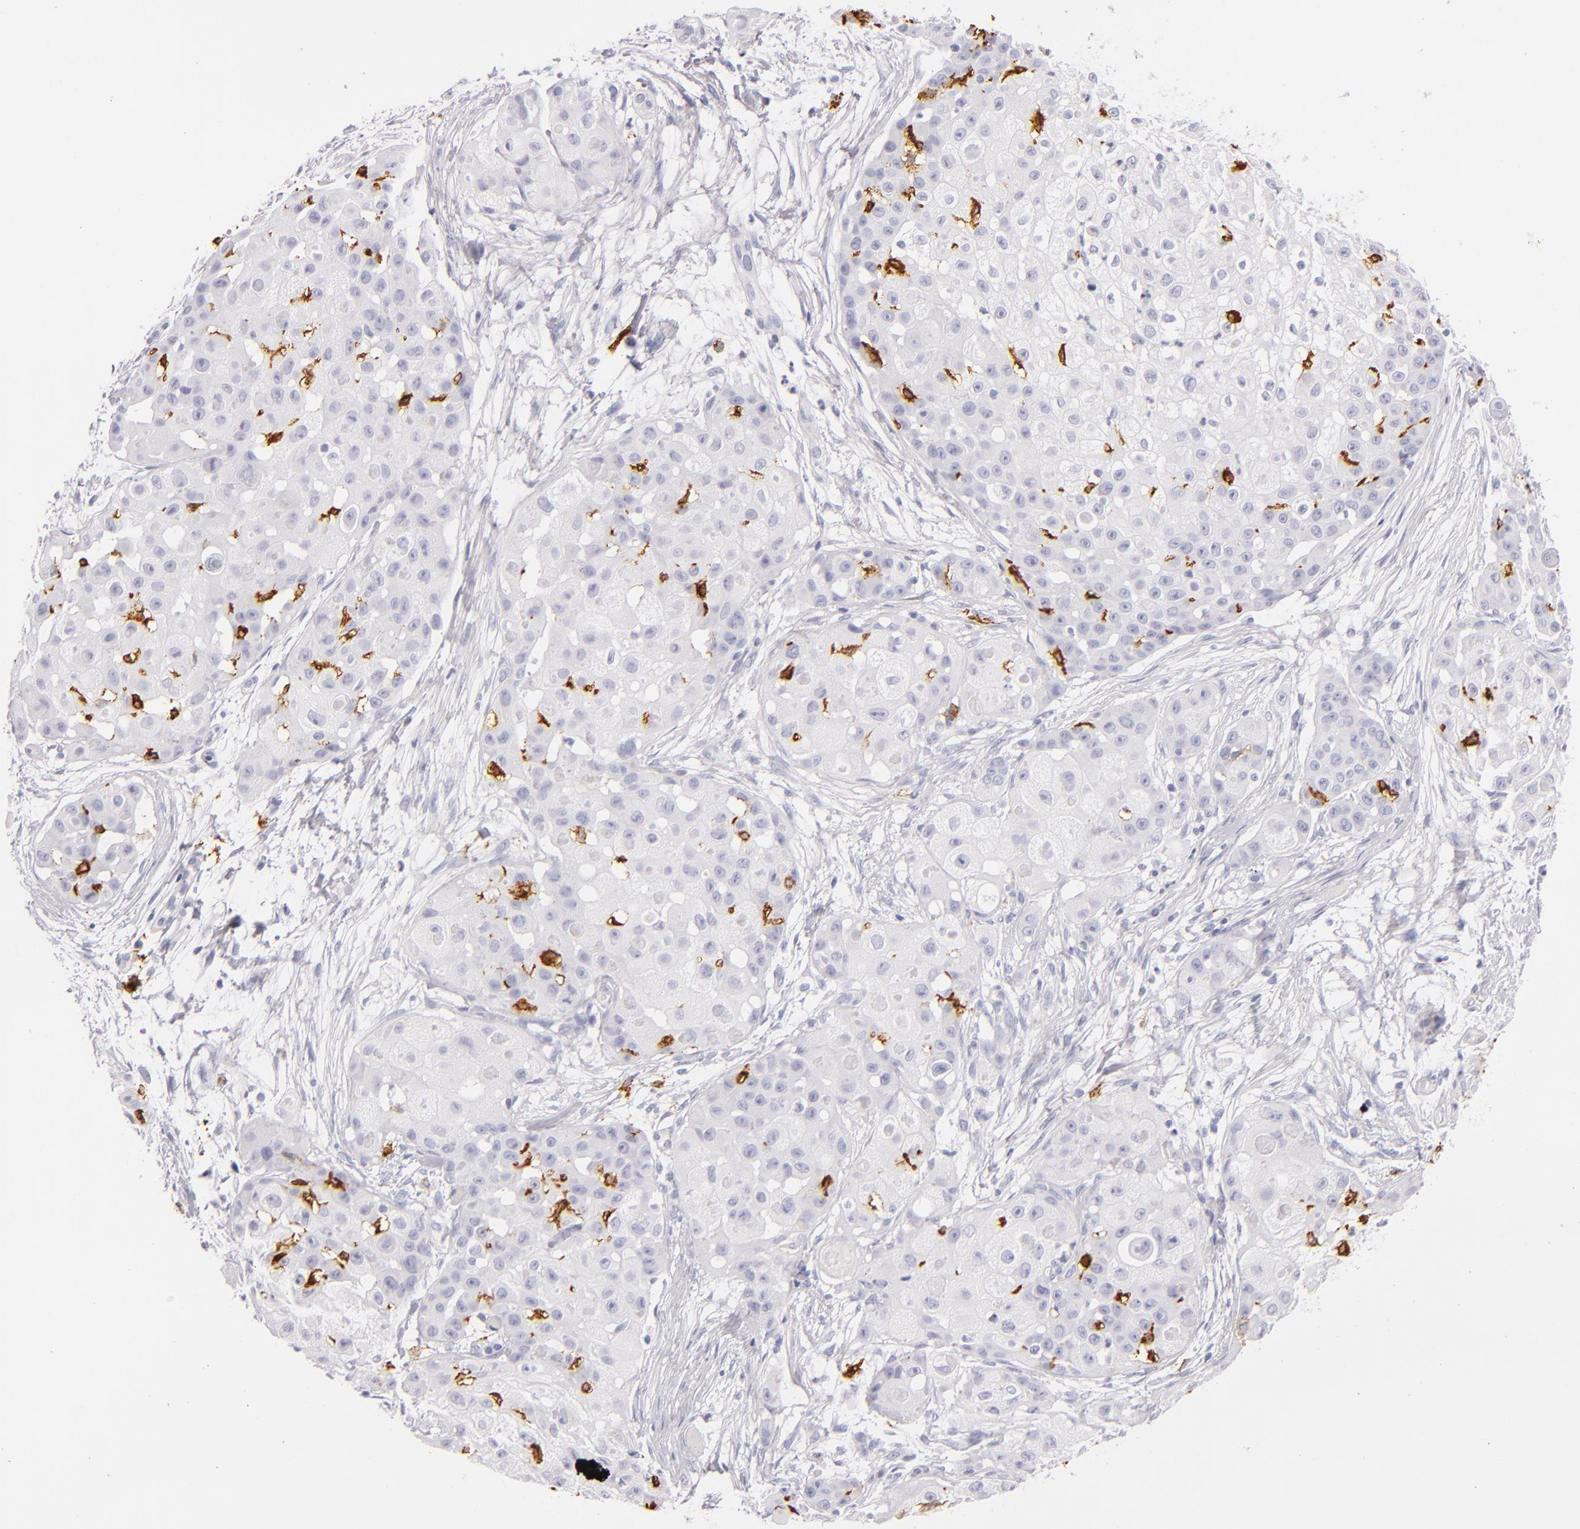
{"staining": {"intensity": "negative", "quantity": "none", "location": "none"}, "tissue": "skin cancer", "cell_type": "Tumor cells", "image_type": "cancer", "snomed": [{"axis": "morphology", "description": "Squamous cell carcinoma, NOS"}, {"axis": "topography", "description": "Skin"}], "caption": "Histopathology image shows no protein staining in tumor cells of skin cancer (squamous cell carcinoma) tissue.", "gene": "CD207", "patient": {"sex": "female", "age": 57}}